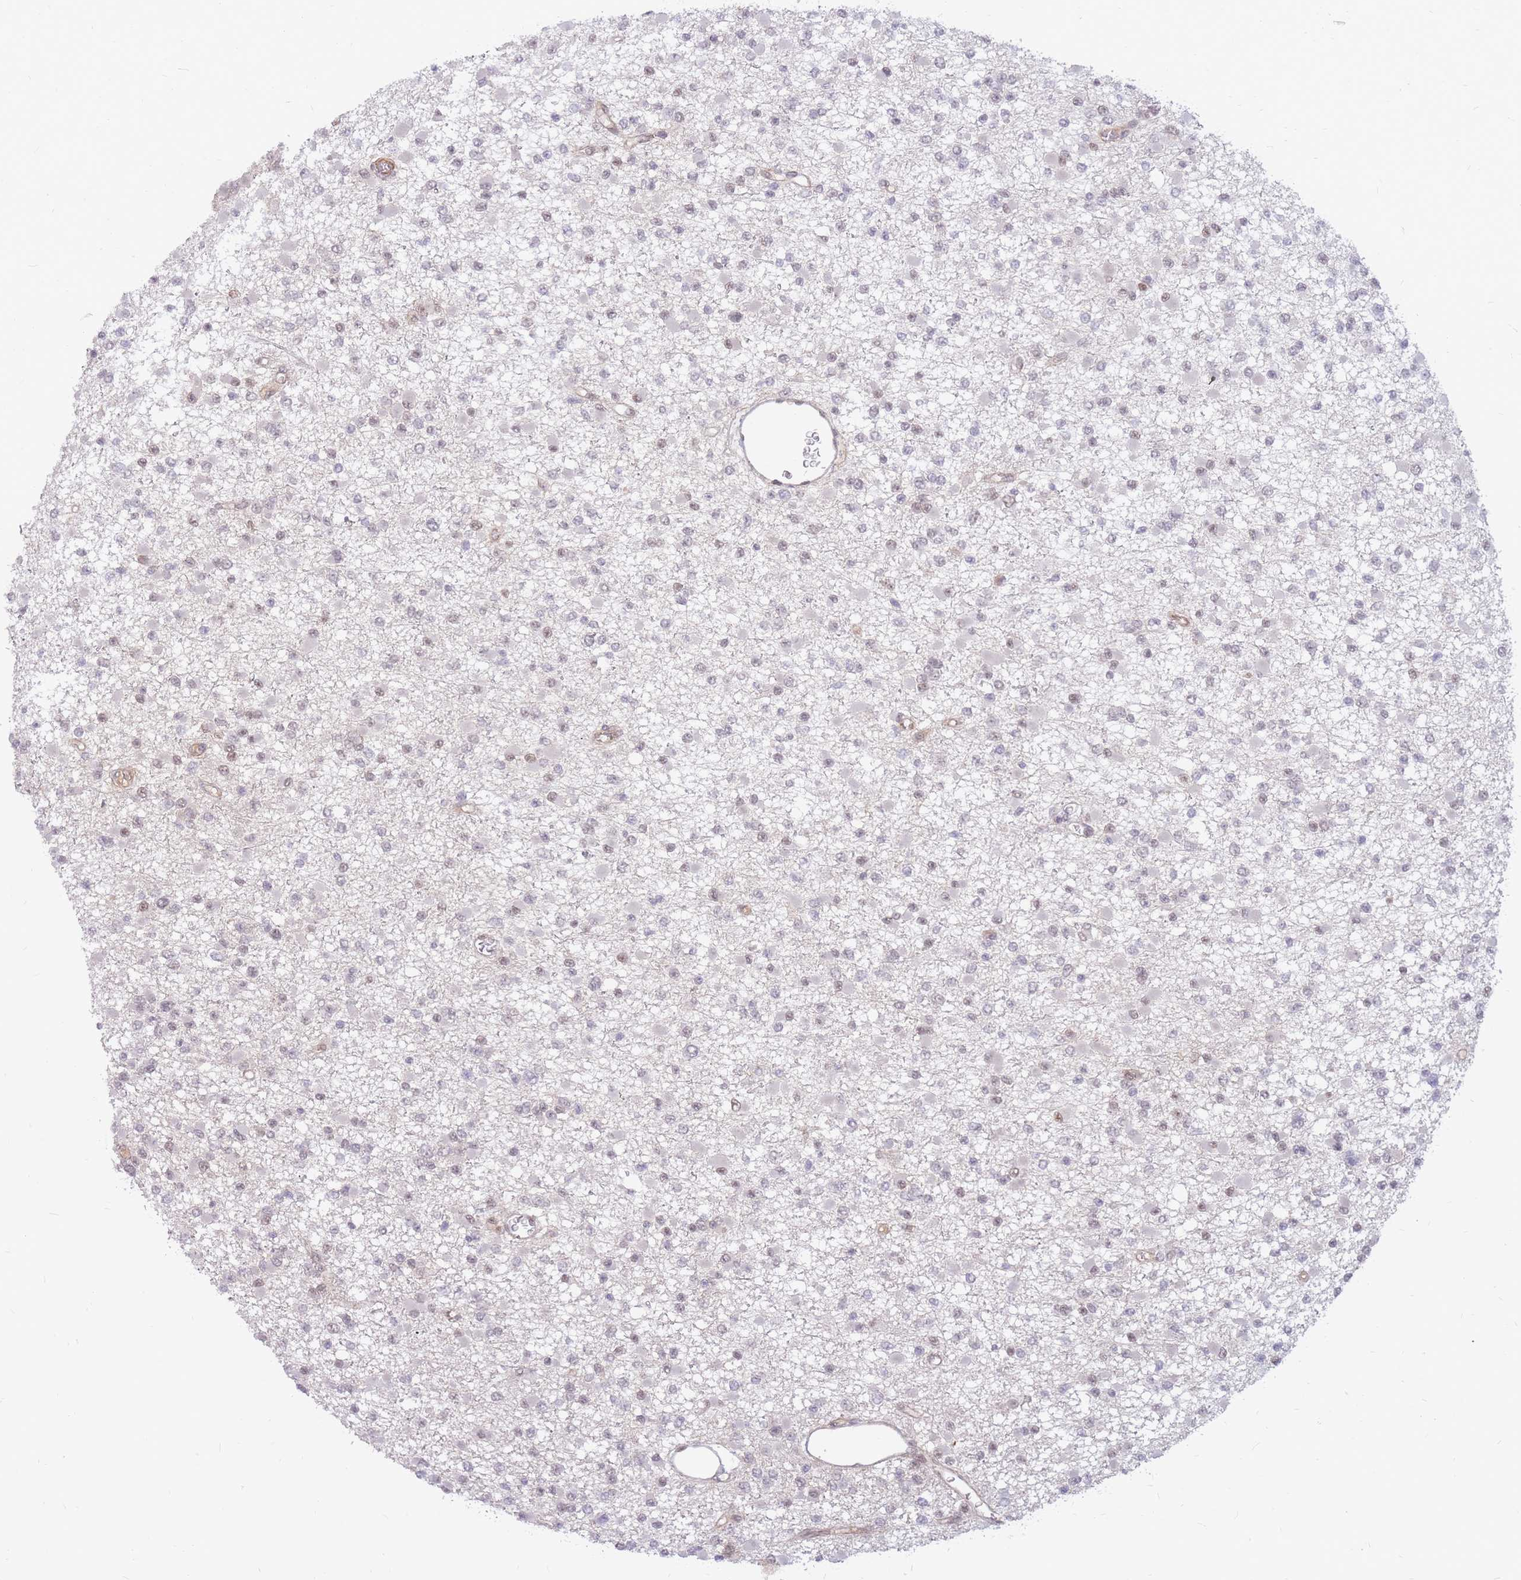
{"staining": {"intensity": "weak", "quantity": "25%-75%", "location": "nuclear"}, "tissue": "glioma", "cell_type": "Tumor cells", "image_type": "cancer", "snomed": [{"axis": "morphology", "description": "Glioma, malignant, Low grade"}, {"axis": "topography", "description": "Brain"}], "caption": "Protein analysis of glioma tissue reveals weak nuclear staining in approximately 25%-75% of tumor cells.", "gene": "ERICH6B", "patient": {"sex": "female", "age": 22}}